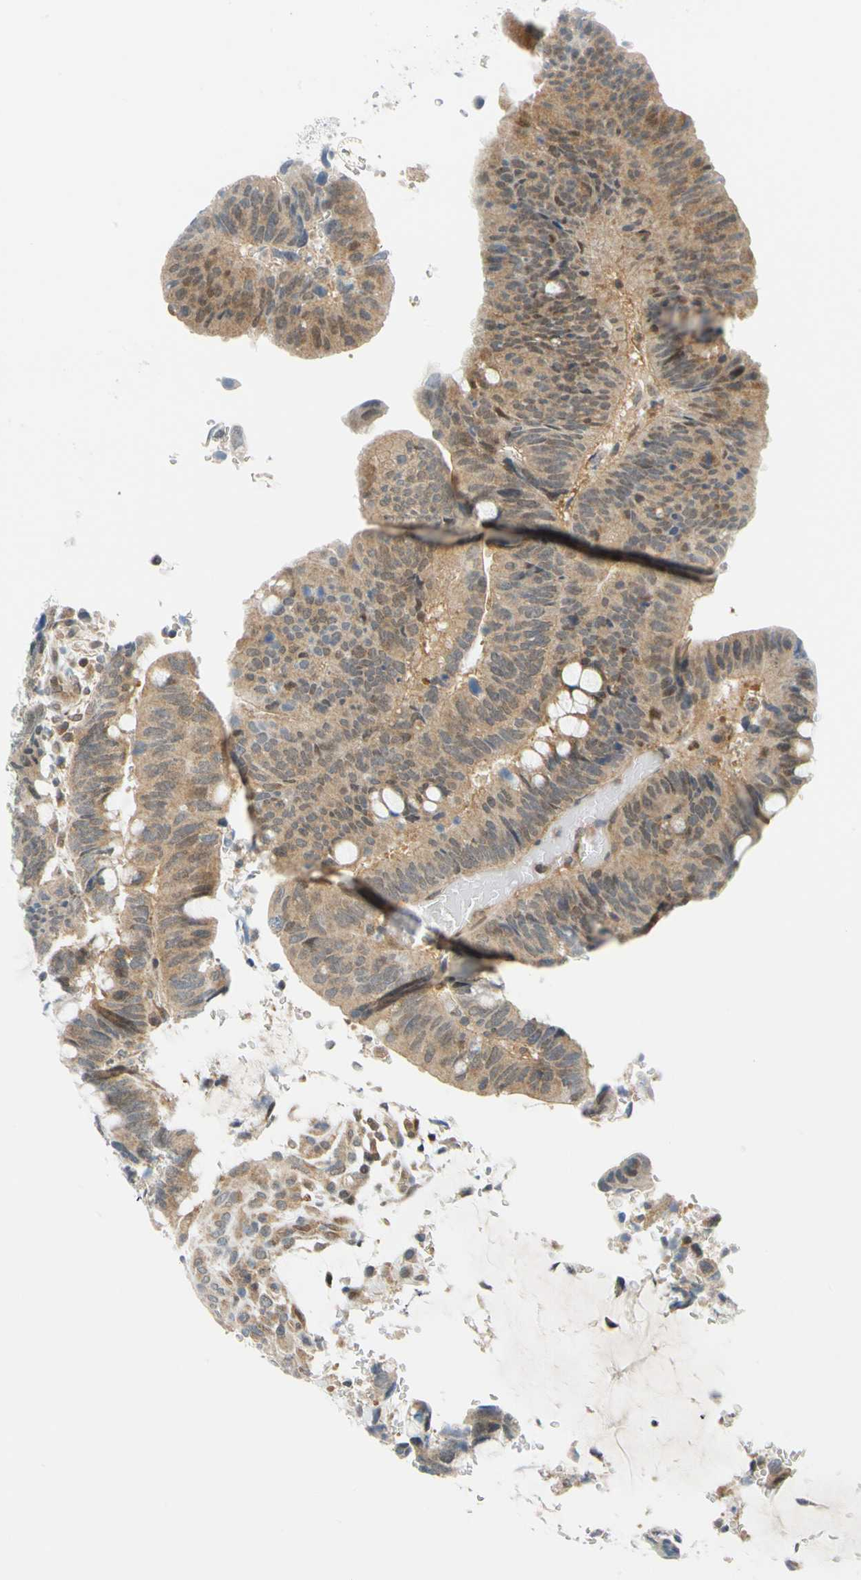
{"staining": {"intensity": "moderate", "quantity": ">75%", "location": "cytoplasmic/membranous"}, "tissue": "colorectal cancer", "cell_type": "Tumor cells", "image_type": "cancer", "snomed": [{"axis": "morphology", "description": "Normal tissue, NOS"}, {"axis": "morphology", "description": "Adenocarcinoma, NOS"}, {"axis": "topography", "description": "Rectum"}, {"axis": "topography", "description": "Peripheral nerve tissue"}], "caption": "Human colorectal cancer stained with a brown dye reveals moderate cytoplasmic/membranous positive positivity in about >75% of tumor cells.", "gene": "MAPK9", "patient": {"sex": "male", "age": 92}}